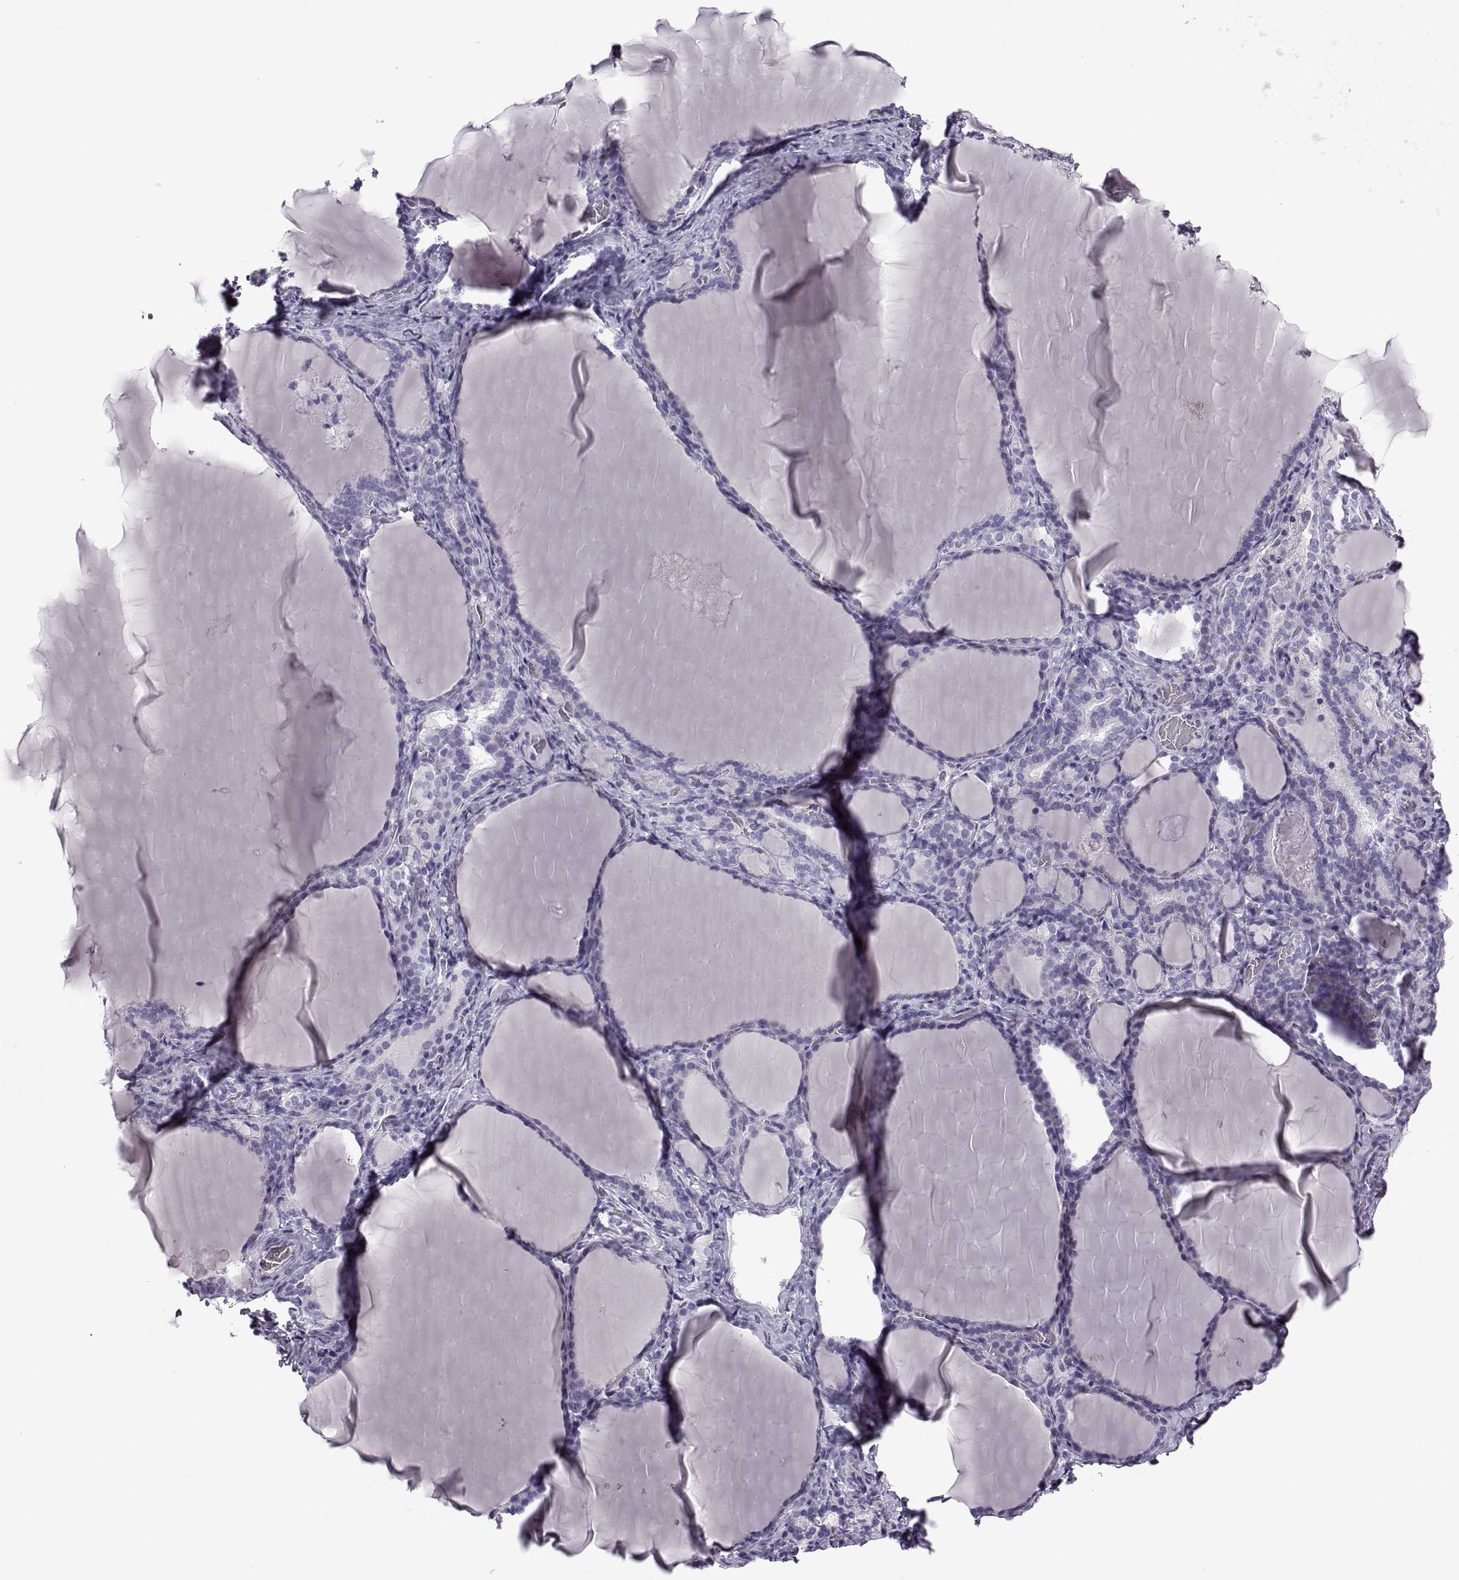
{"staining": {"intensity": "negative", "quantity": "none", "location": "none"}, "tissue": "thyroid gland", "cell_type": "Glandular cells", "image_type": "normal", "snomed": [{"axis": "morphology", "description": "Normal tissue, NOS"}, {"axis": "morphology", "description": "Hyperplasia, NOS"}, {"axis": "topography", "description": "Thyroid gland"}], "caption": "High magnification brightfield microscopy of unremarkable thyroid gland stained with DAB (brown) and counterstained with hematoxylin (blue): glandular cells show no significant positivity.", "gene": "OIP5", "patient": {"sex": "female", "age": 27}}